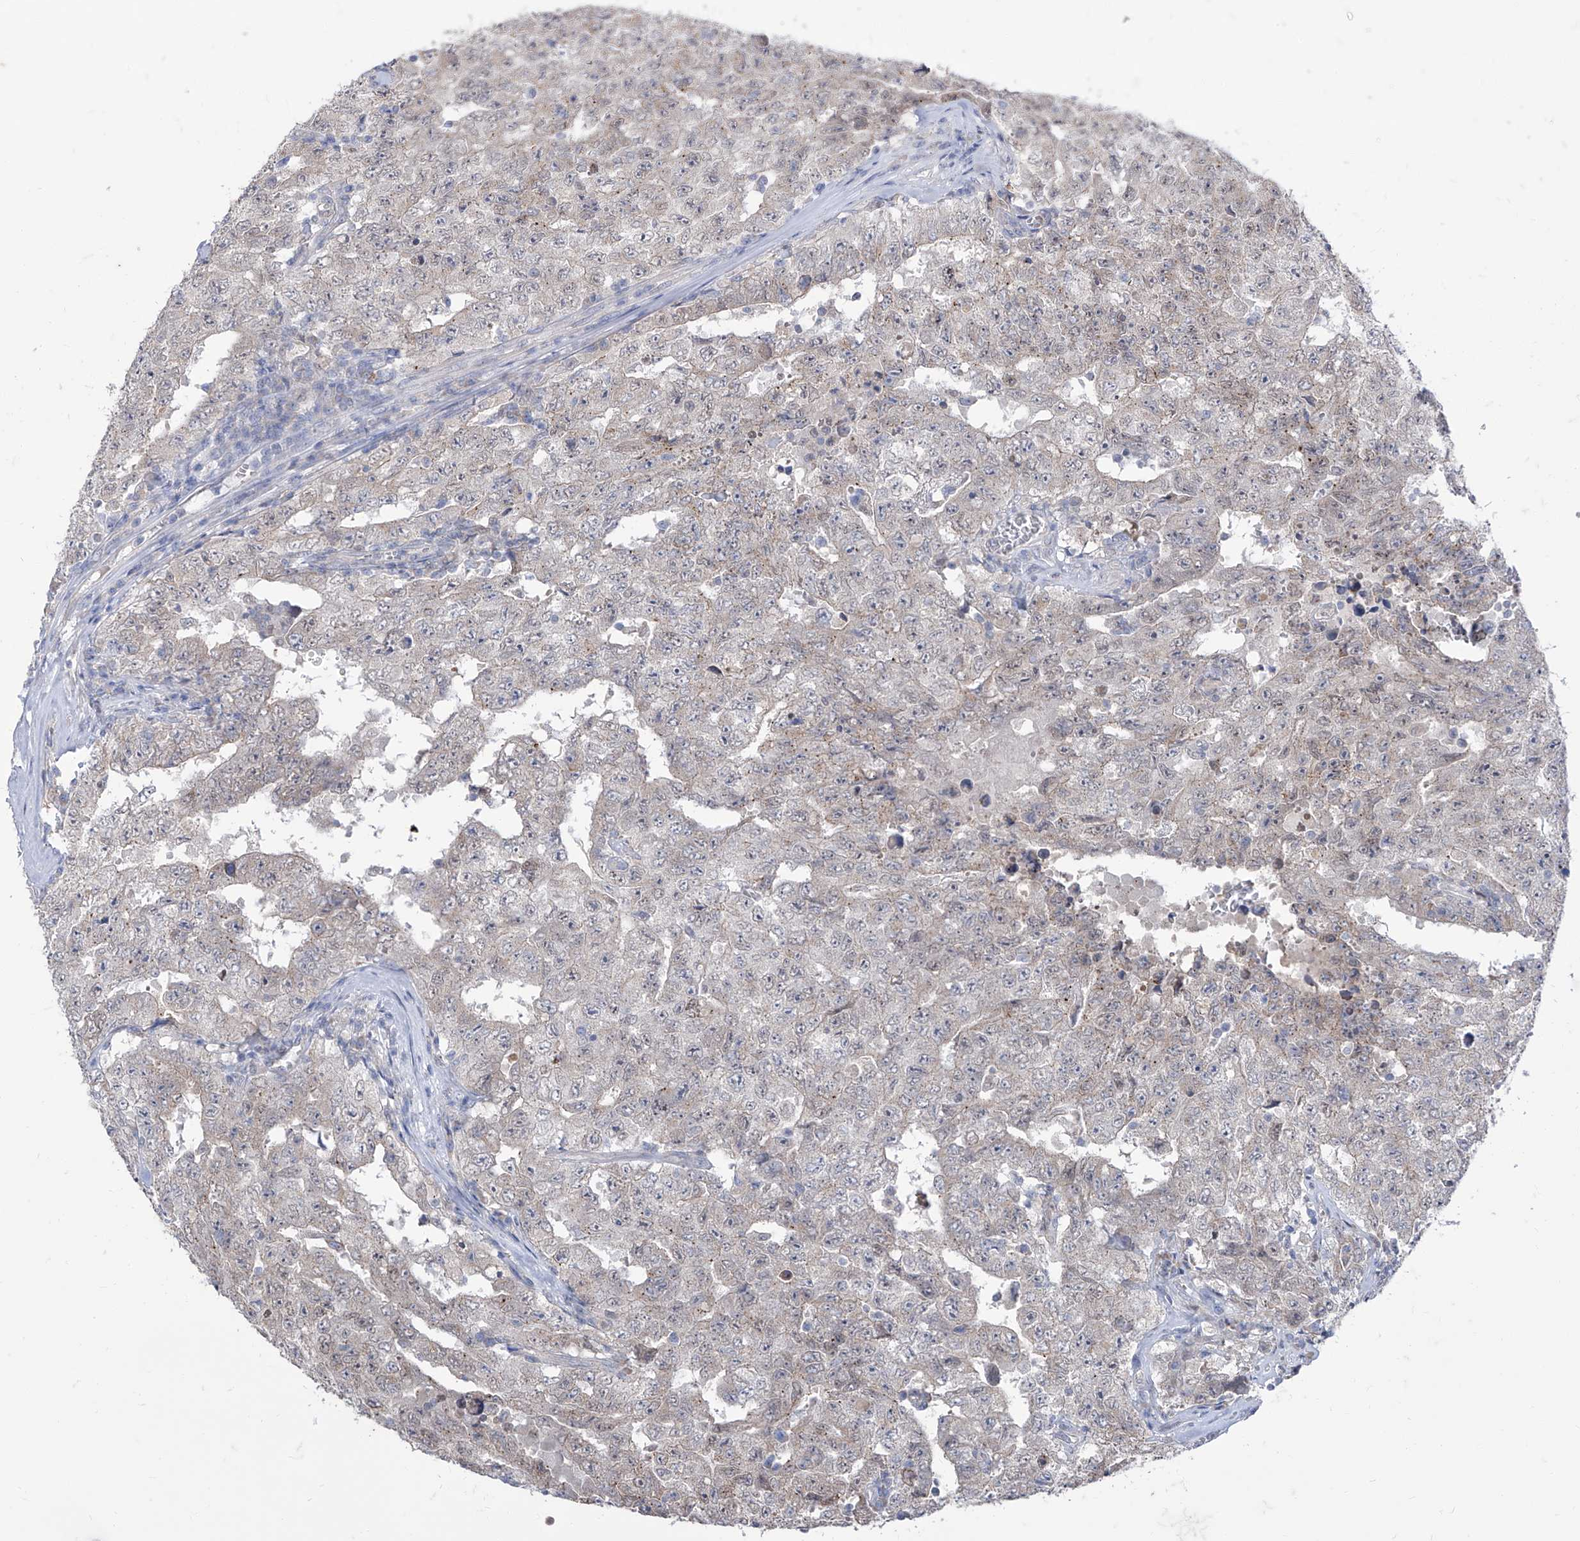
{"staining": {"intensity": "negative", "quantity": "none", "location": "none"}, "tissue": "testis cancer", "cell_type": "Tumor cells", "image_type": "cancer", "snomed": [{"axis": "morphology", "description": "Carcinoma, Embryonal, NOS"}, {"axis": "topography", "description": "Testis"}], "caption": "High magnification brightfield microscopy of testis cancer (embryonal carcinoma) stained with DAB (brown) and counterstained with hematoxylin (blue): tumor cells show no significant positivity. (DAB IHC, high magnification).", "gene": "BROX", "patient": {"sex": "male", "age": 26}}